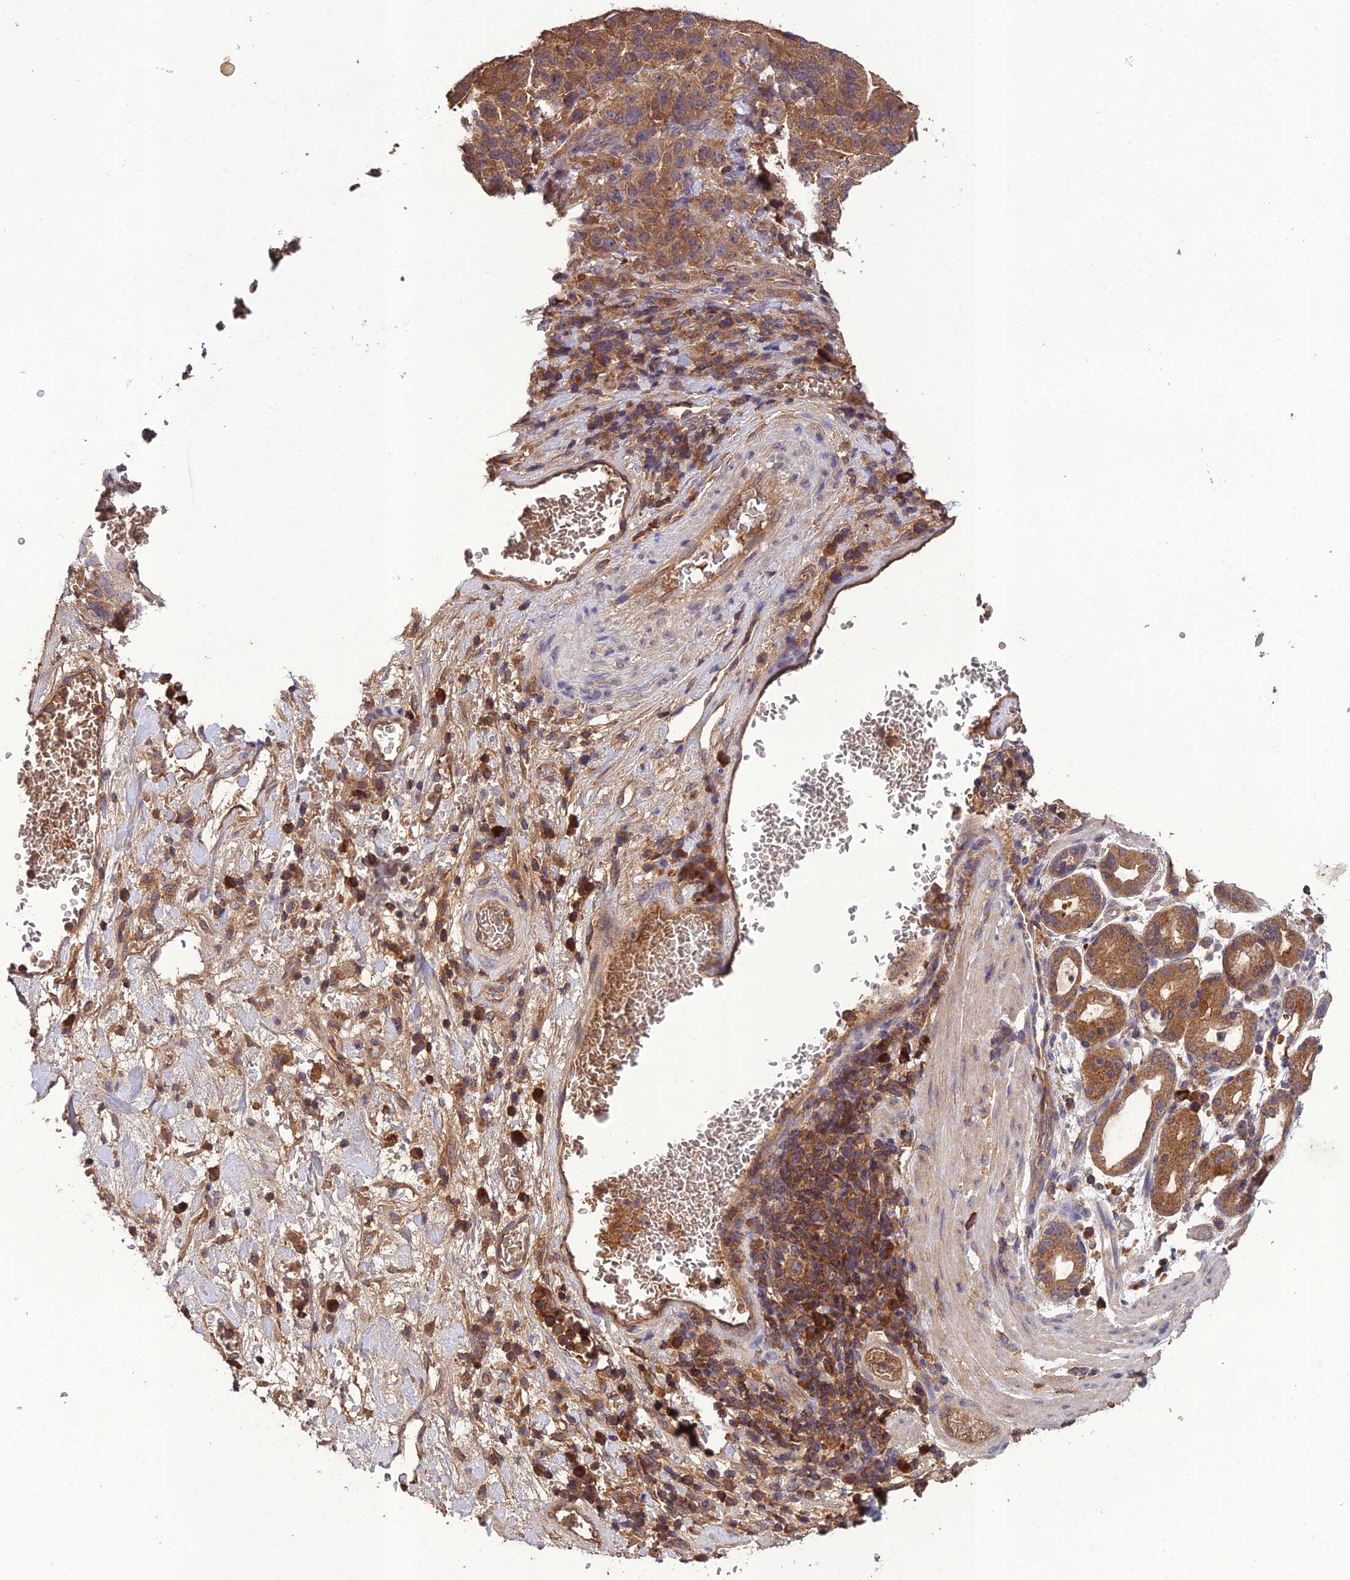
{"staining": {"intensity": "moderate", "quantity": ">75%", "location": "cytoplasmic/membranous"}, "tissue": "stomach cancer", "cell_type": "Tumor cells", "image_type": "cancer", "snomed": [{"axis": "morphology", "description": "Adenocarcinoma, NOS"}, {"axis": "topography", "description": "Stomach"}], "caption": "Immunohistochemistry of stomach cancer (adenocarcinoma) reveals medium levels of moderate cytoplasmic/membranous staining in approximately >75% of tumor cells.", "gene": "TMEM258", "patient": {"sex": "male", "age": 48}}